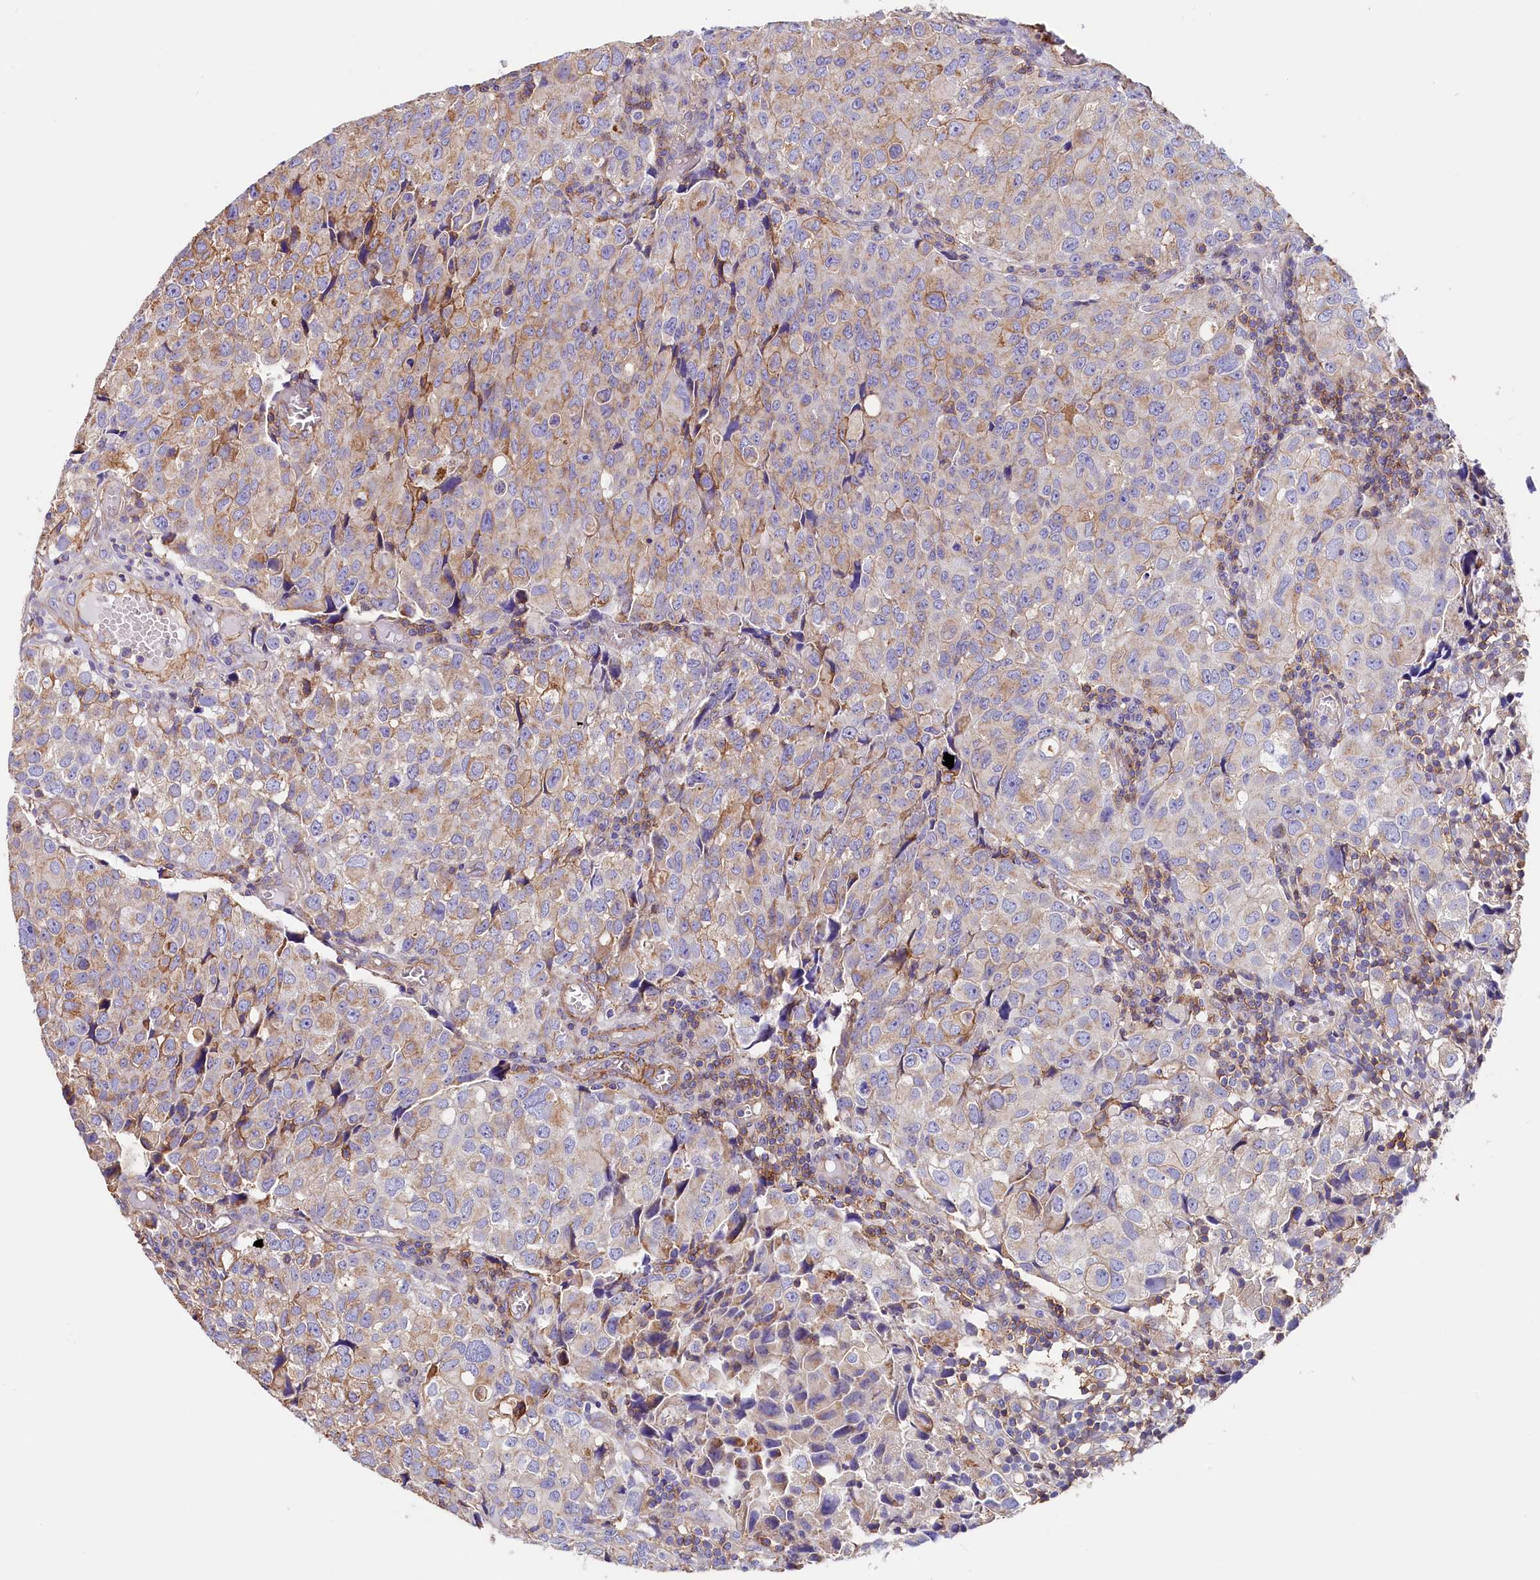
{"staining": {"intensity": "weak", "quantity": "<25%", "location": "cytoplasmic/membranous"}, "tissue": "urothelial cancer", "cell_type": "Tumor cells", "image_type": "cancer", "snomed": [{"axis": "morphology", "description": "Urothelial carcinoma, High grade"}, {"axis": "topography", "description": "Urinary bladder"}], "caption": "High-grade urothelial carcinoma stained for a protein using immunohistochemistry demonstrates no staining tumor cells.", "gene": "ATP2B4", "patient": {"sex": "female", "age": 75}}